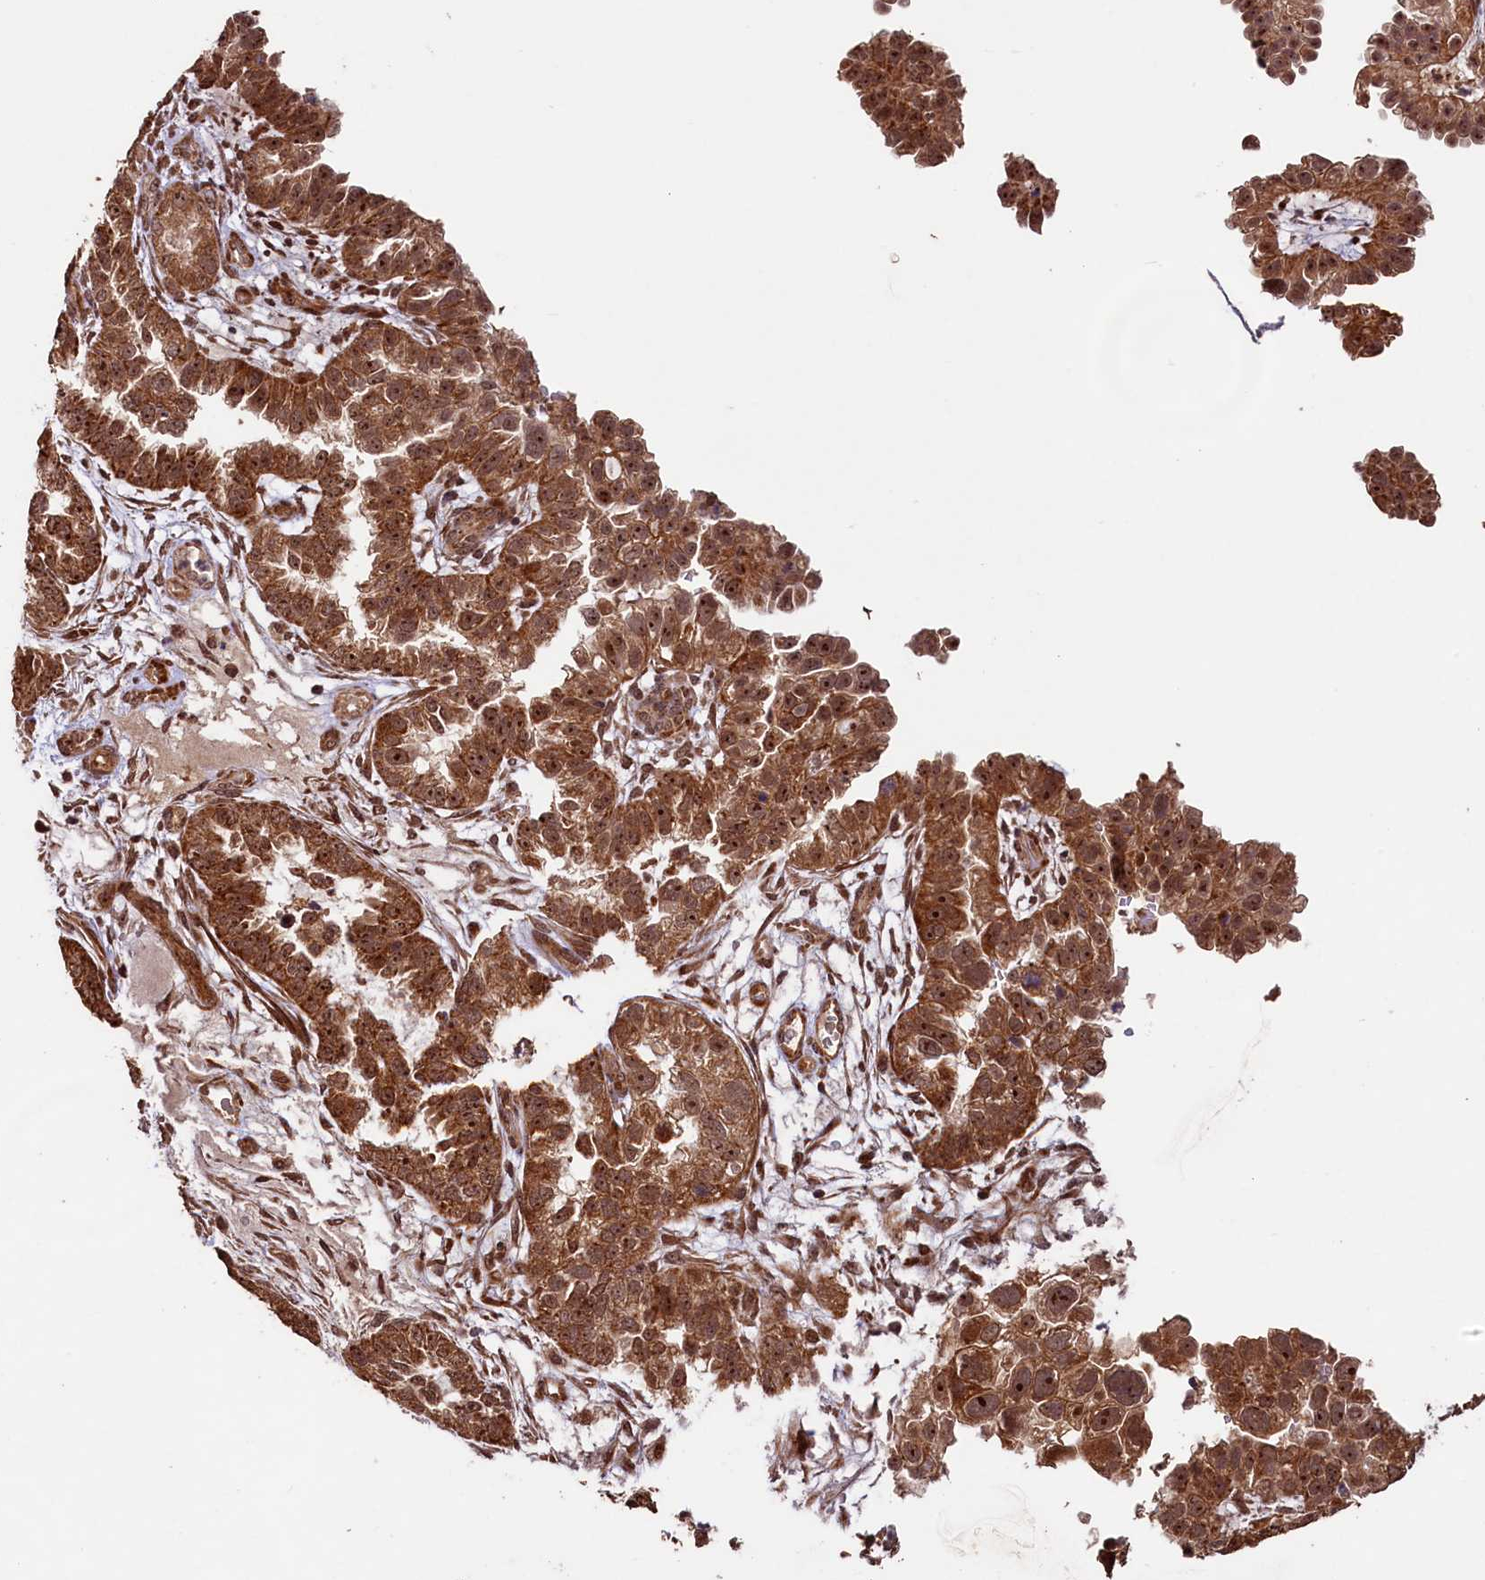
{"staining": {"intensity": "strong", "quantity": "25%-75%", "location": "cytoplasmic/membranous,nuclear"}, "tissue": "endometrial cancer", "cell_type": "Tumor cells", "image_type": "cancer", "snomed": [{"axis": "morphology", "description": "Adenocarcinoma, NOS"}, {"axis": "topography", "description": "Endometrium"}], "caption": "A brown stain labels strong cytoplasmic/membranous and nuclear positivity of a protein in endometrial adenocarcinoma tumor cells.", "gene": "SHPRH", "patient": {"sex": "female", "age": 85}}